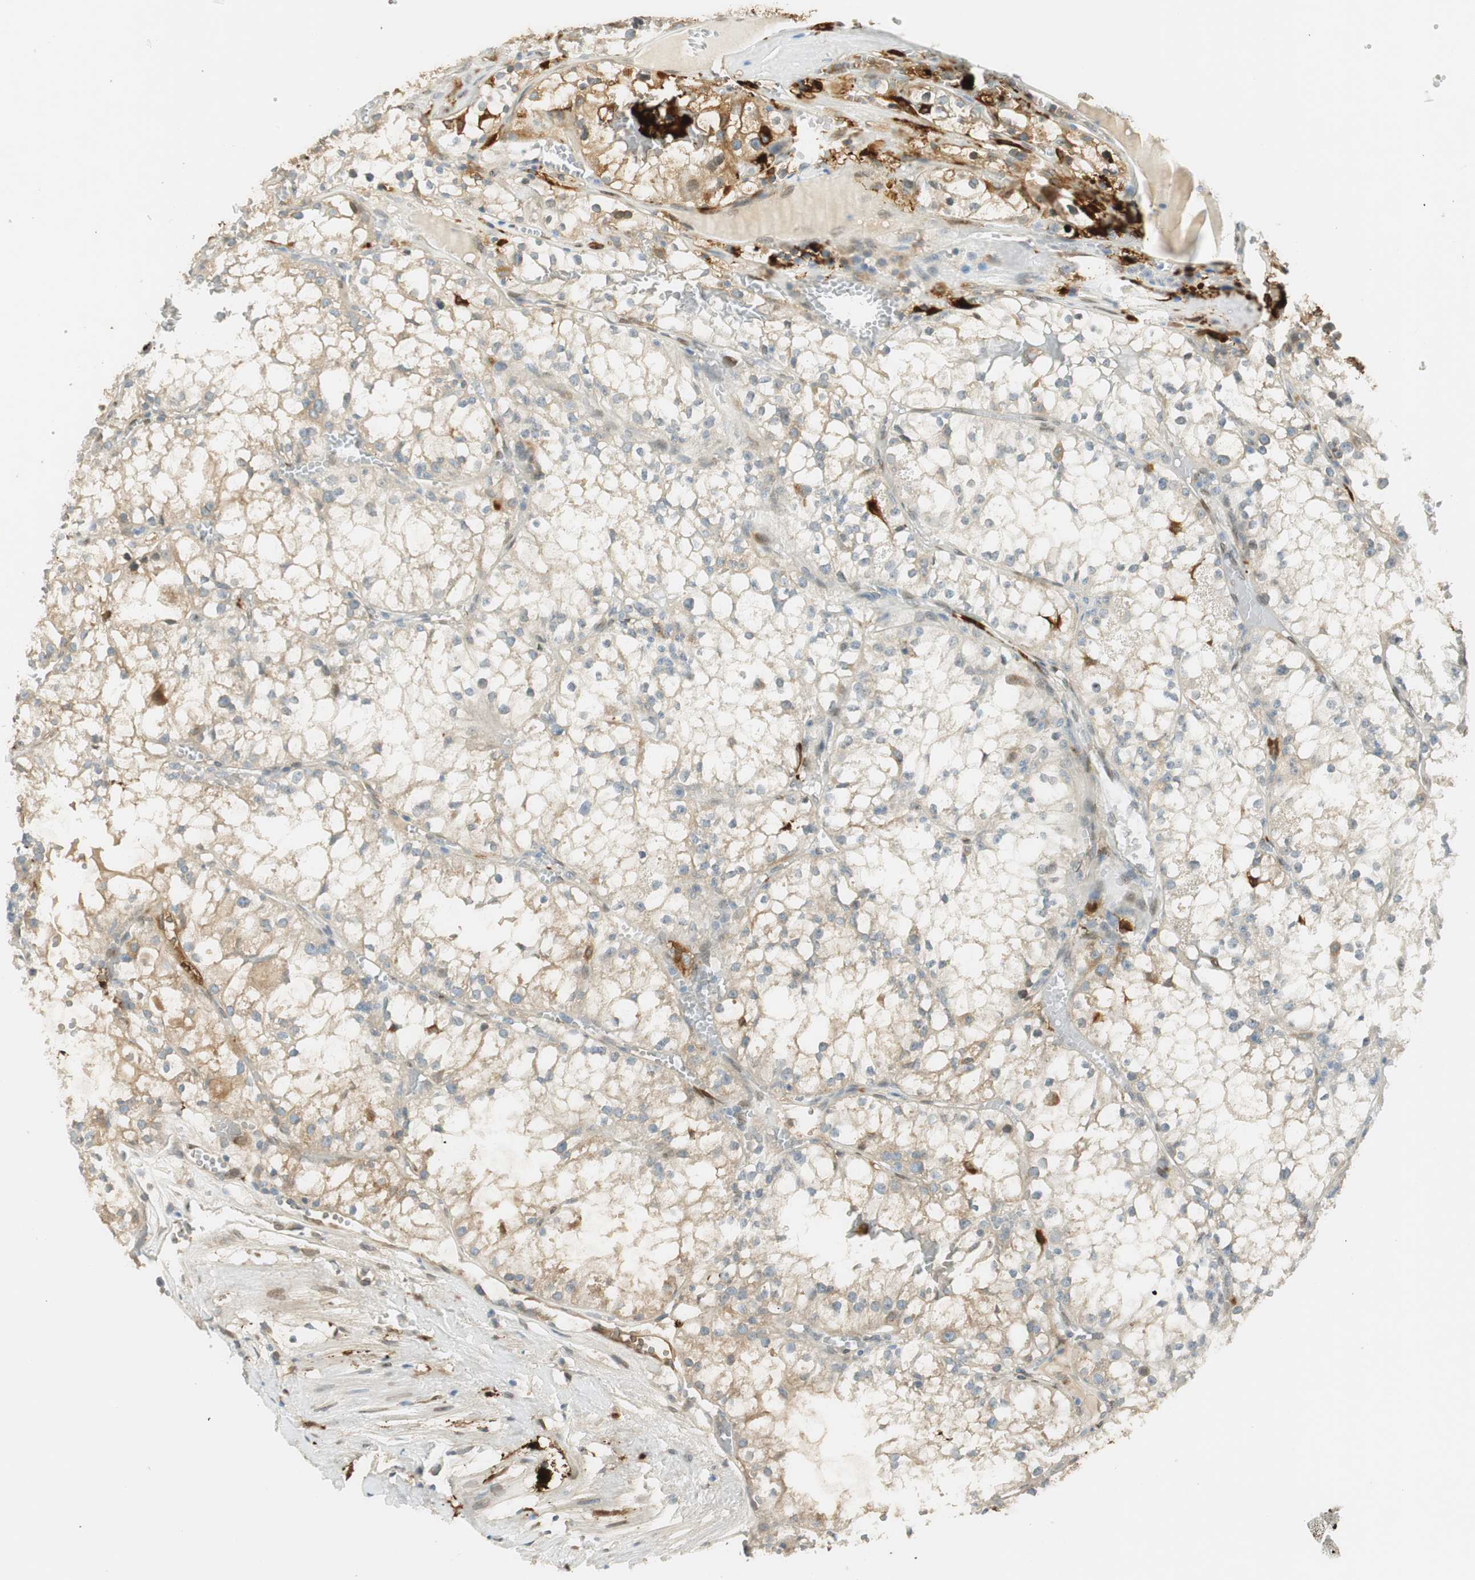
{"staining": {"intensity": "strong", "quantity": "<25%", "location": "cytoplasmic/membranous"}, "tissue": "renal cancer", "cell_type": "Tumor cells", "image_type": "cancer", "snomed": [{"axis": "morphology", "description": "Adenocarcinoma, NOS"}, {"axis": "topography", "description": "Kidney"}], "caption": "Human renal cancer (adenocarcinoma) stained with a brown dye displays strong cytoplasmic/membranous positive expression in approximately <25% of tumor cells.", "gene": "TMEM260", "patient": {"sex": "male", "age": 56}}